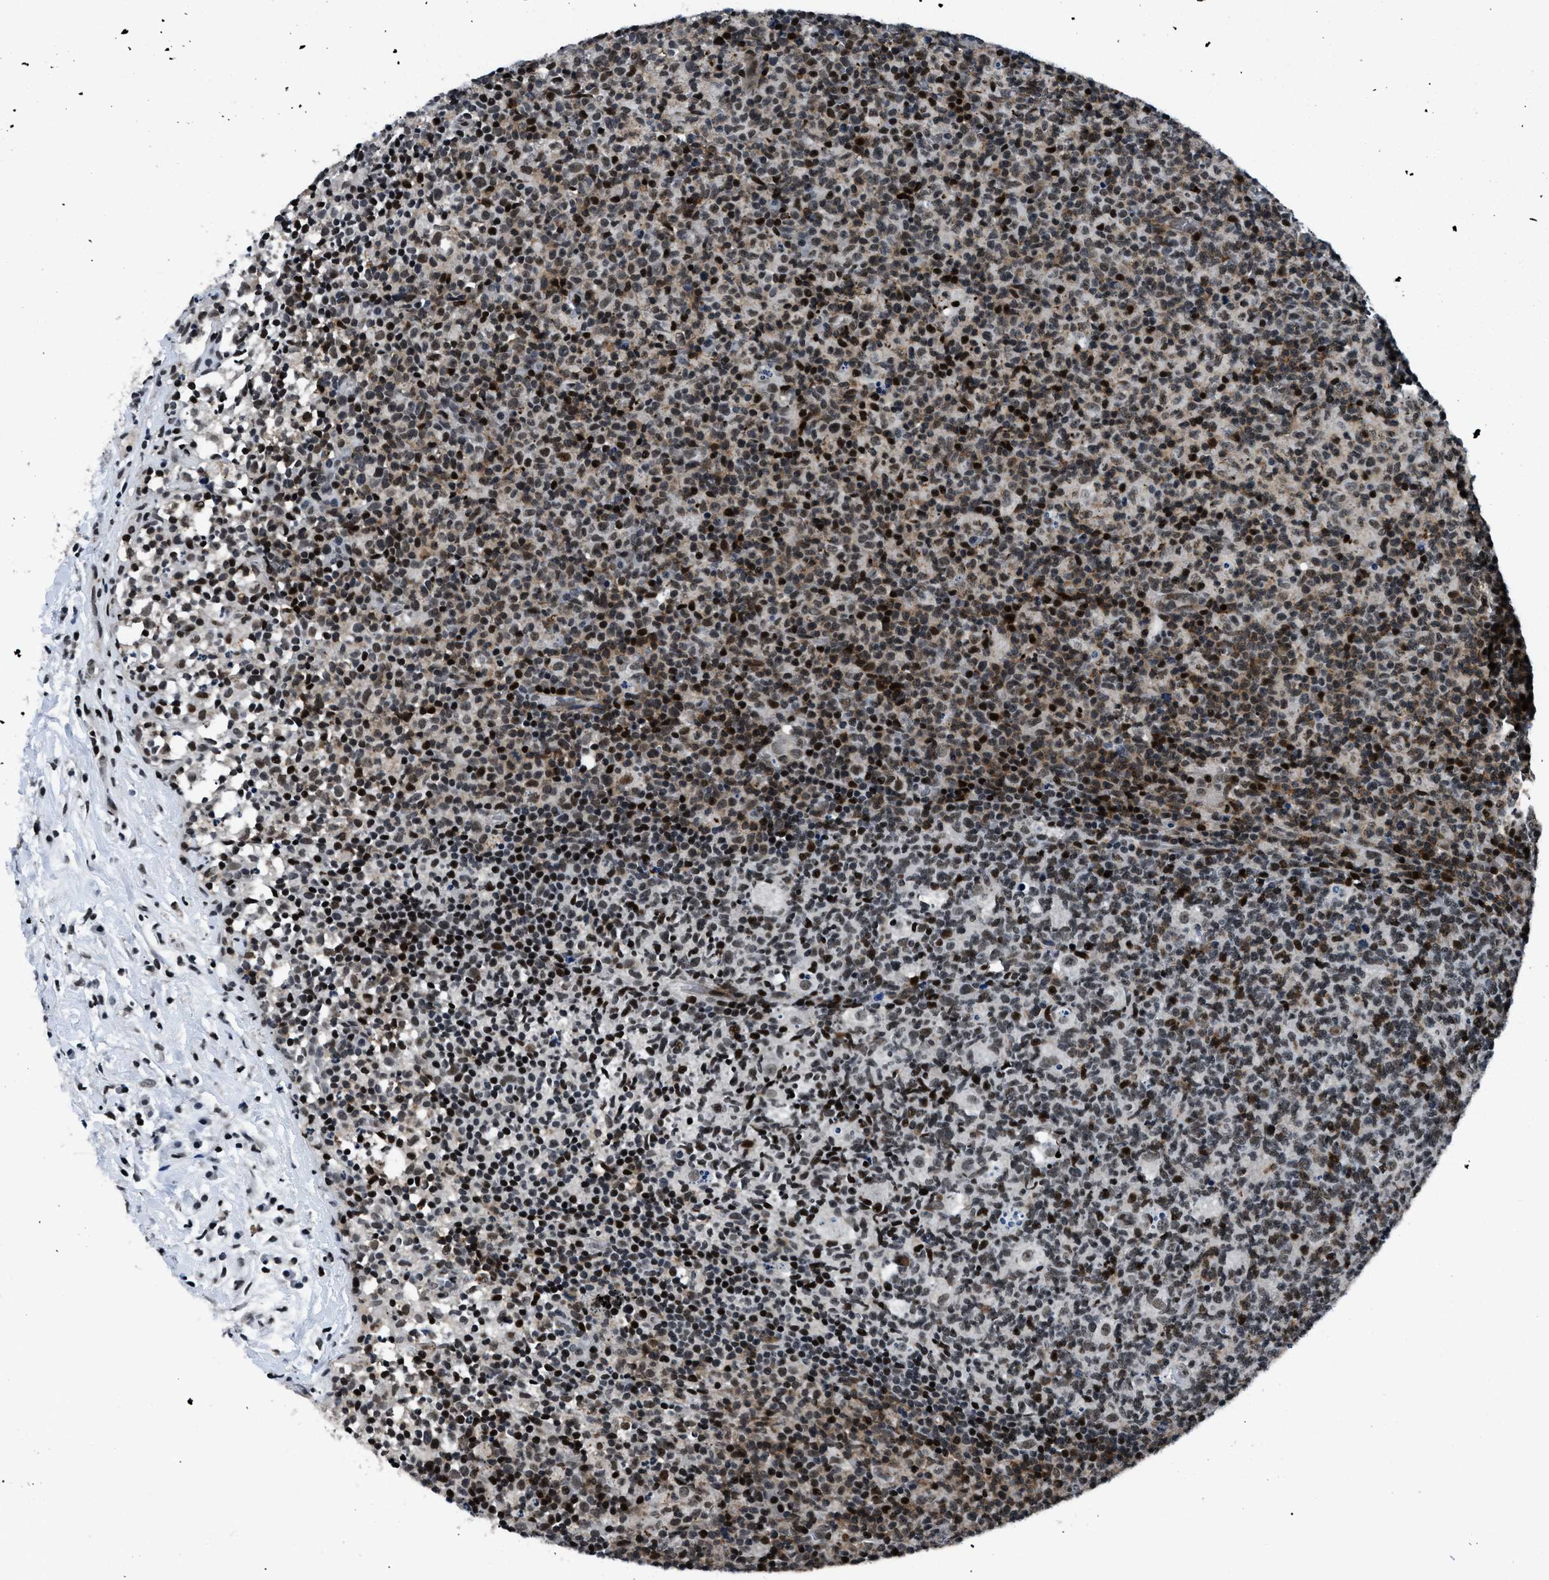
{"staining": {"intensity": "strong", "quantity": "25%-75%", "location": "nuclear"}, "tissue": "lymph node", "cell_type": "Germinal center cells", "image_type": "normal", "snomed": [{"axis": "morphology", "description": "Normal tissue, NOS"}, {"axis": "morphology", "description": "Inflammation, NOS"}, {"axis": "topography", "description": "Lymph node"}], "caption": "Brown immunohistochemical staining in benign human lymph node demonstrates strong nuclear staining in approximately 25%-75% of germinal center cells. The staining was performed using DAB, with brown indicating positive protein expression. Nuclei are stained blue with hematoxylin.", "gene": "SMARCB1", "patient": {"sex": "male", "age": 55}}